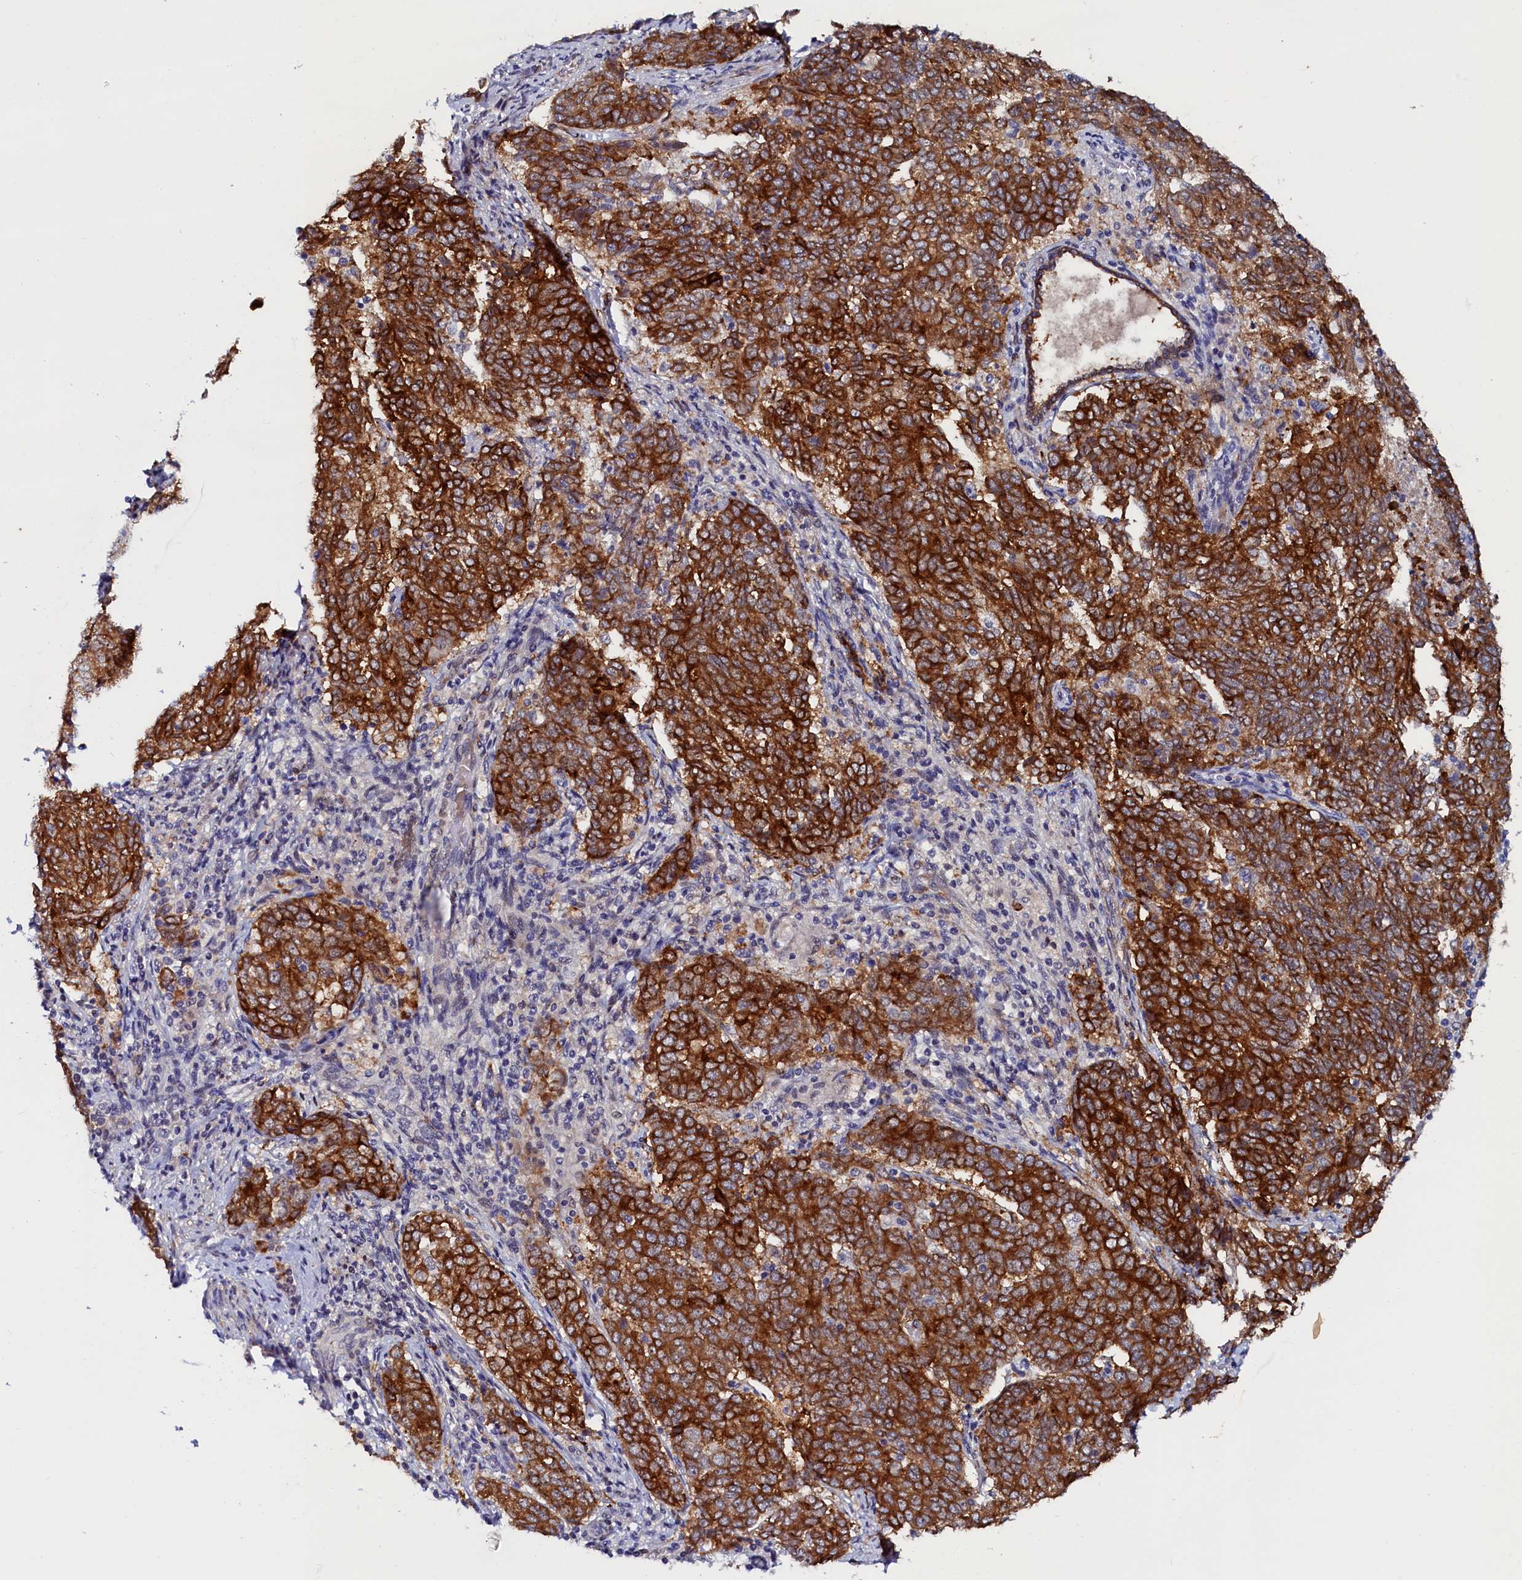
{"staining": {"intensity": "strong", "quantity": ">75%", "location": "cytoplasmic/membranous"}, "tissue": "endometrial cancer", "cell_type": "Tumor cells", "image_type": "cancer", "snomed": [{"axis": "morphology", "description": "Adenocarcinoma, NOS"}, {"axis": "topography", "description": "Endometrium"}], "caption": "Strong cytoplasmic/membranous expression is present in about >75% of tumor cells in endometrial cancer (adenocarcinoma).", "gene": "PACSIN3", "patient": {"sex": "female", "age": 80}}